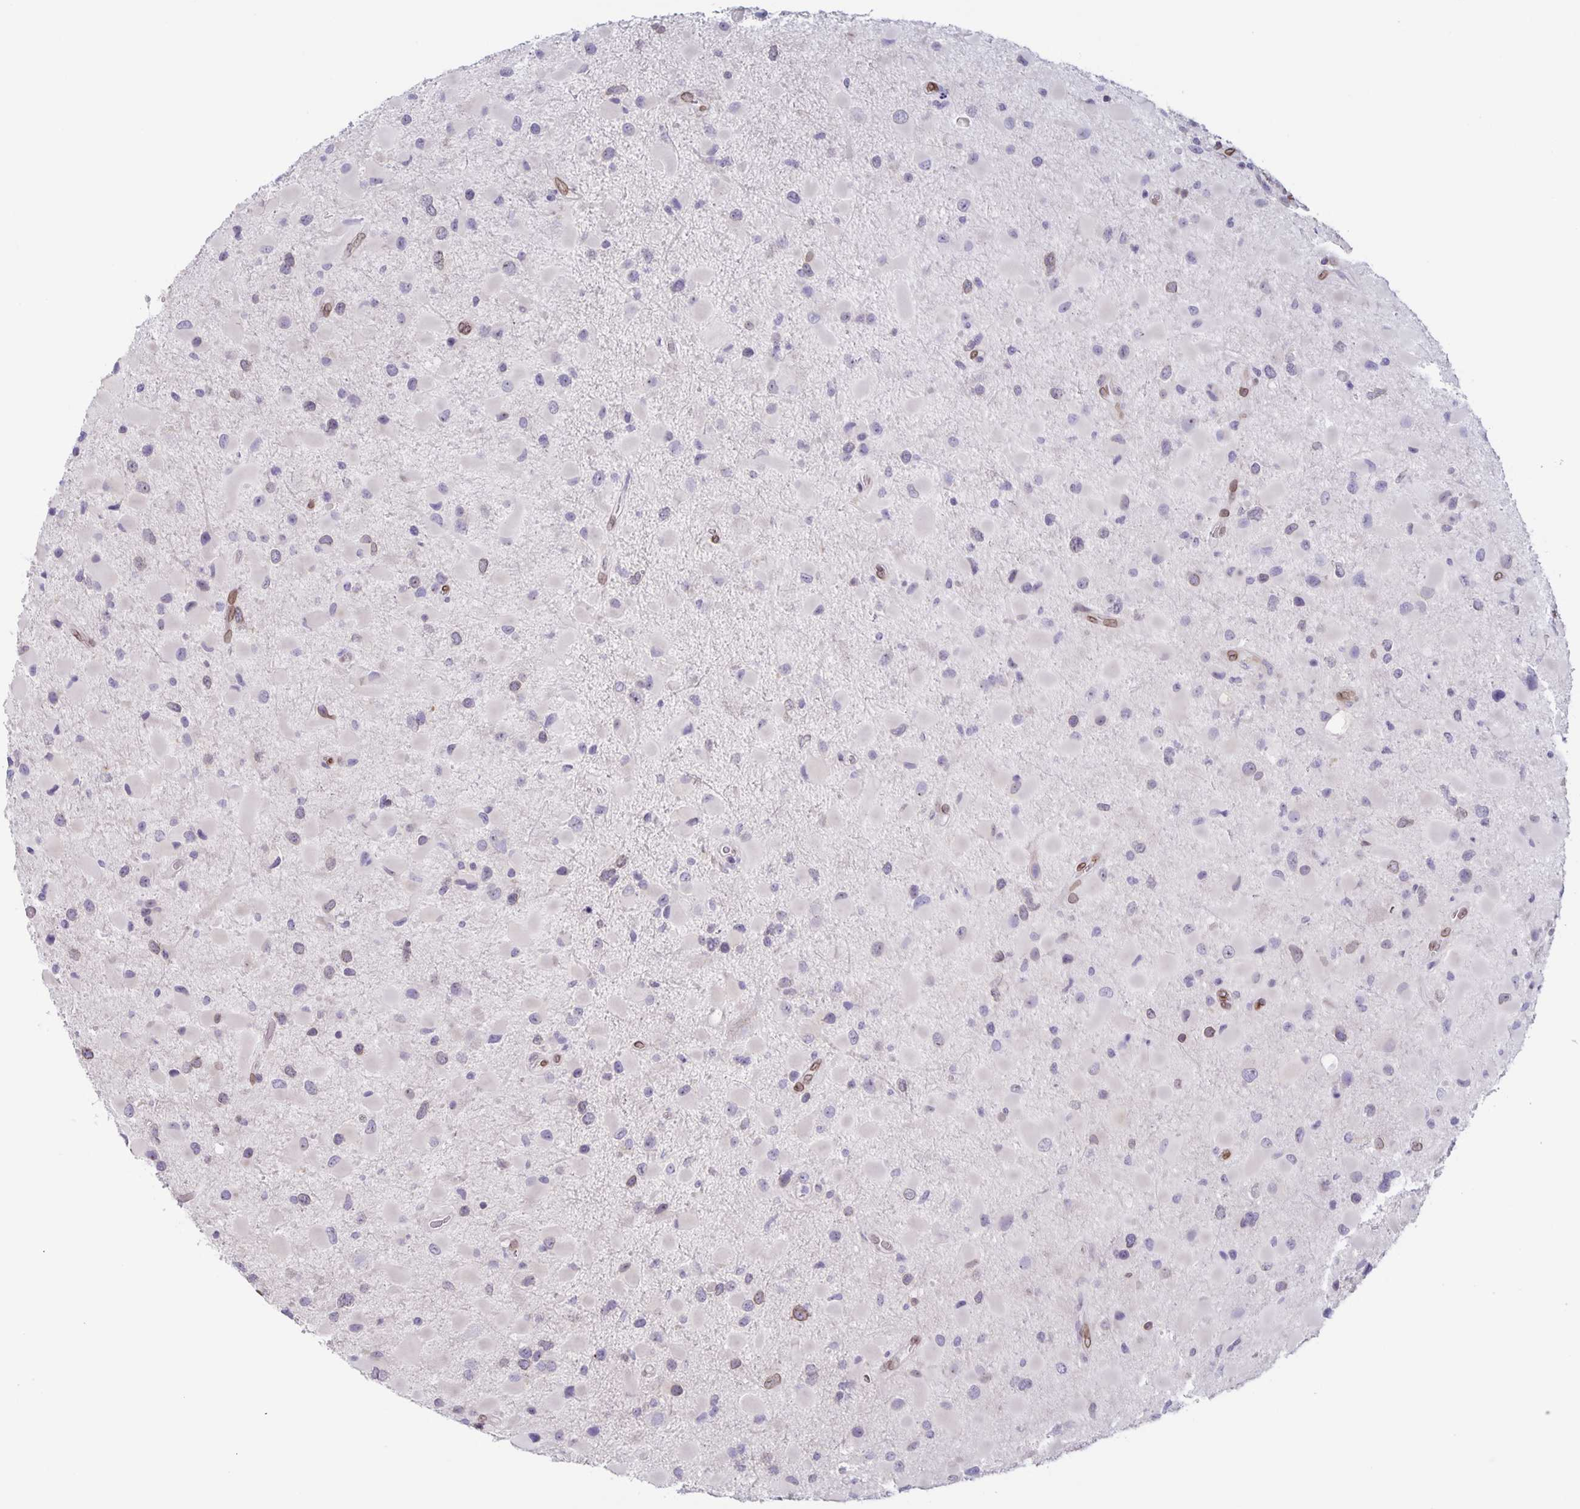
{"staining": {"intensity": "moderate", "quantity": "<25%", "location": "cytoplasmic/membranous,nuclear"}, "tissue": "glioma", "cell_type": "Tumor cells", "image_type": "cancer", "snomed": [{"axis": "morphology", "description": "Glioma, malignant, Low grade"}, {"axis": "topography", "description": "Brain"}], "caption": "Human malignant glioma (low-grade) stained with a protein marker displays moderate staining in tumor cells.", "gene": "SYNE2", "patient": {"sex": "female", "age": 32}}